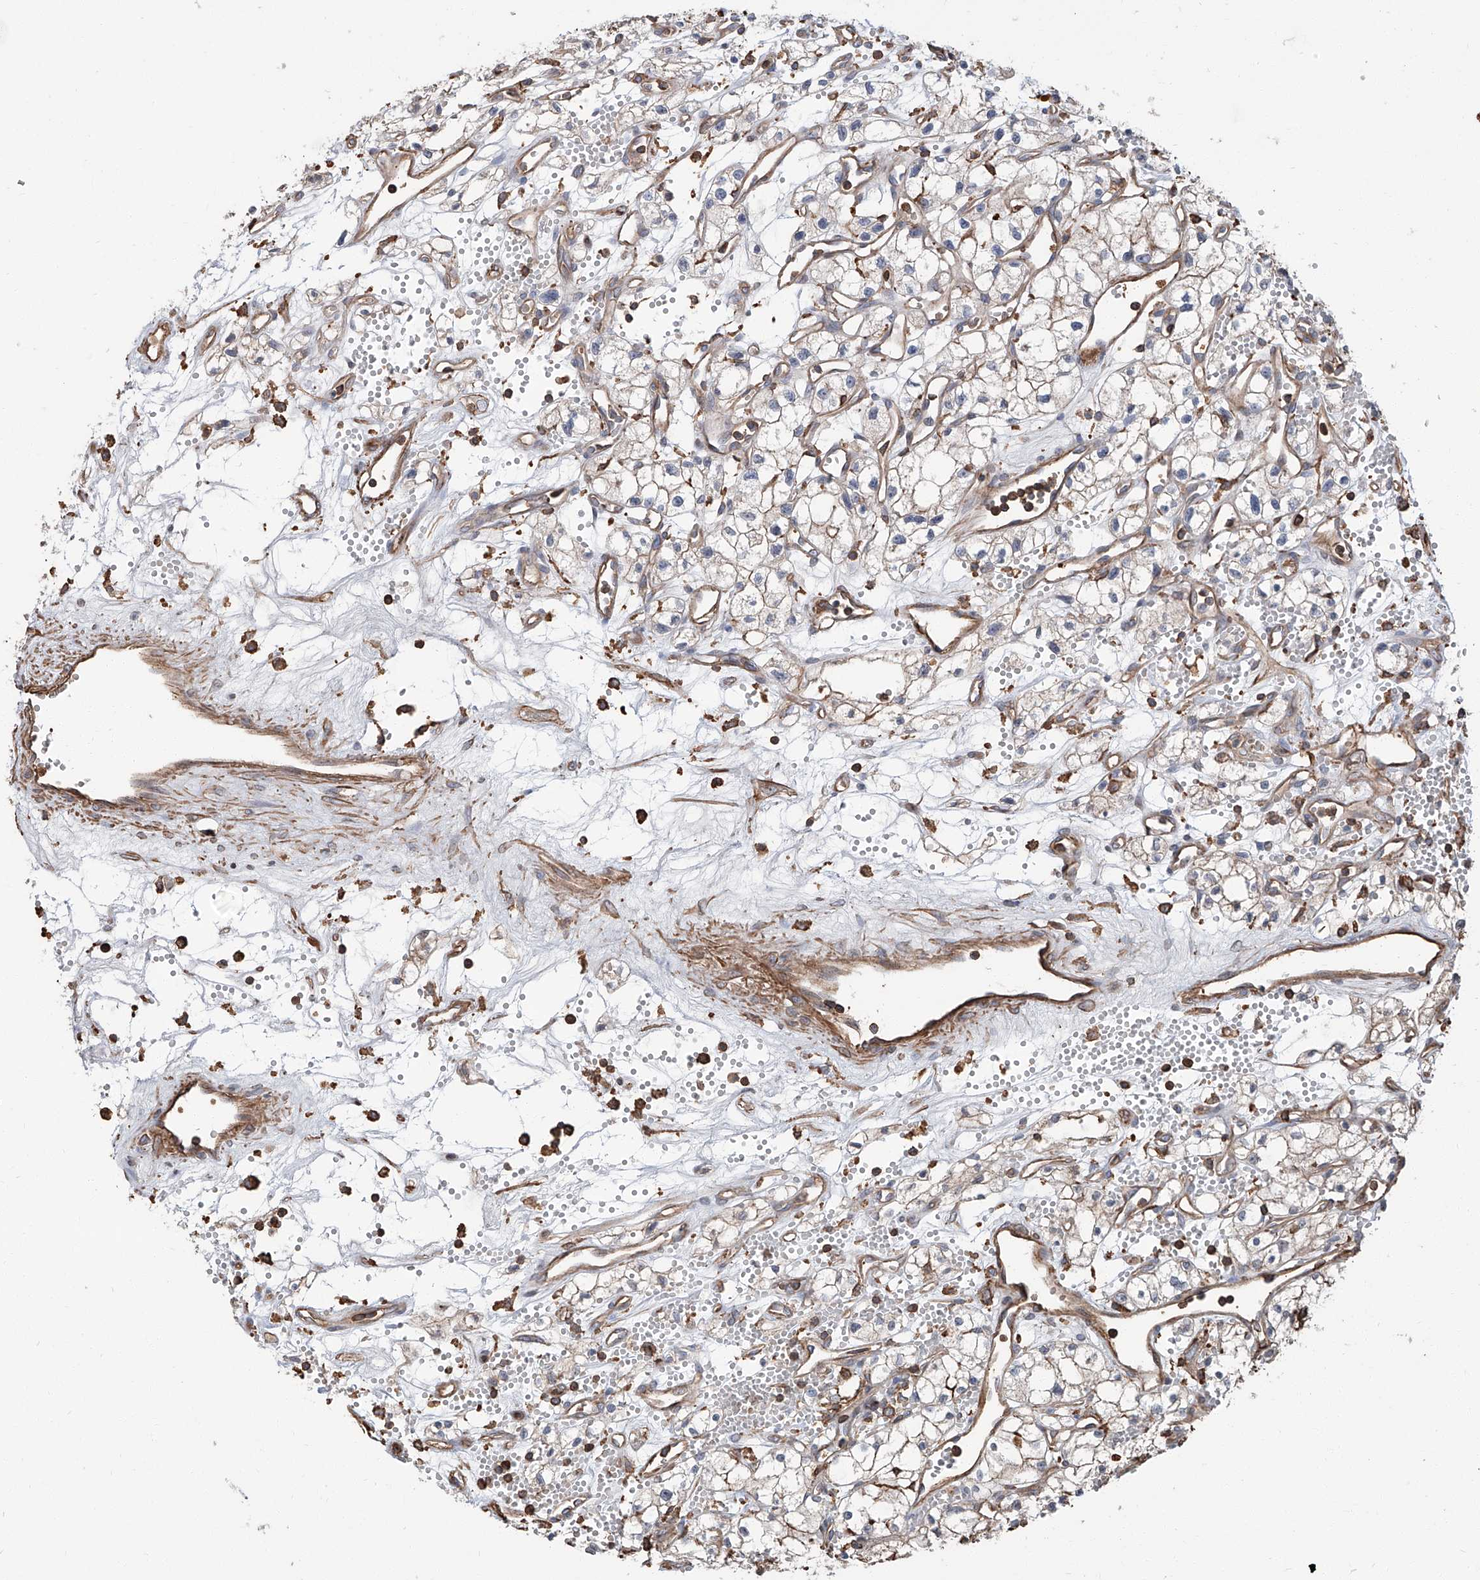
{"staining": {"intensity": "negative", "quantity": "none", "location": "none"}, "tissue": "renal cancer", "cell_type": "Tumor cells", "image_type": "cancer", "snomed": [{"axis": "morphology", "description": "Adenocarcinoma, NOS"}, {"axis": "topography", "description": "Kidney"}], "caption": "IHC photomicrograph of neoplastic tissue: human renal cancer stained with DAB shows no significant protein positivity in tumor cells.", "gene": "PIEZO2", "patient": {"sex": "male", "age": 59}}